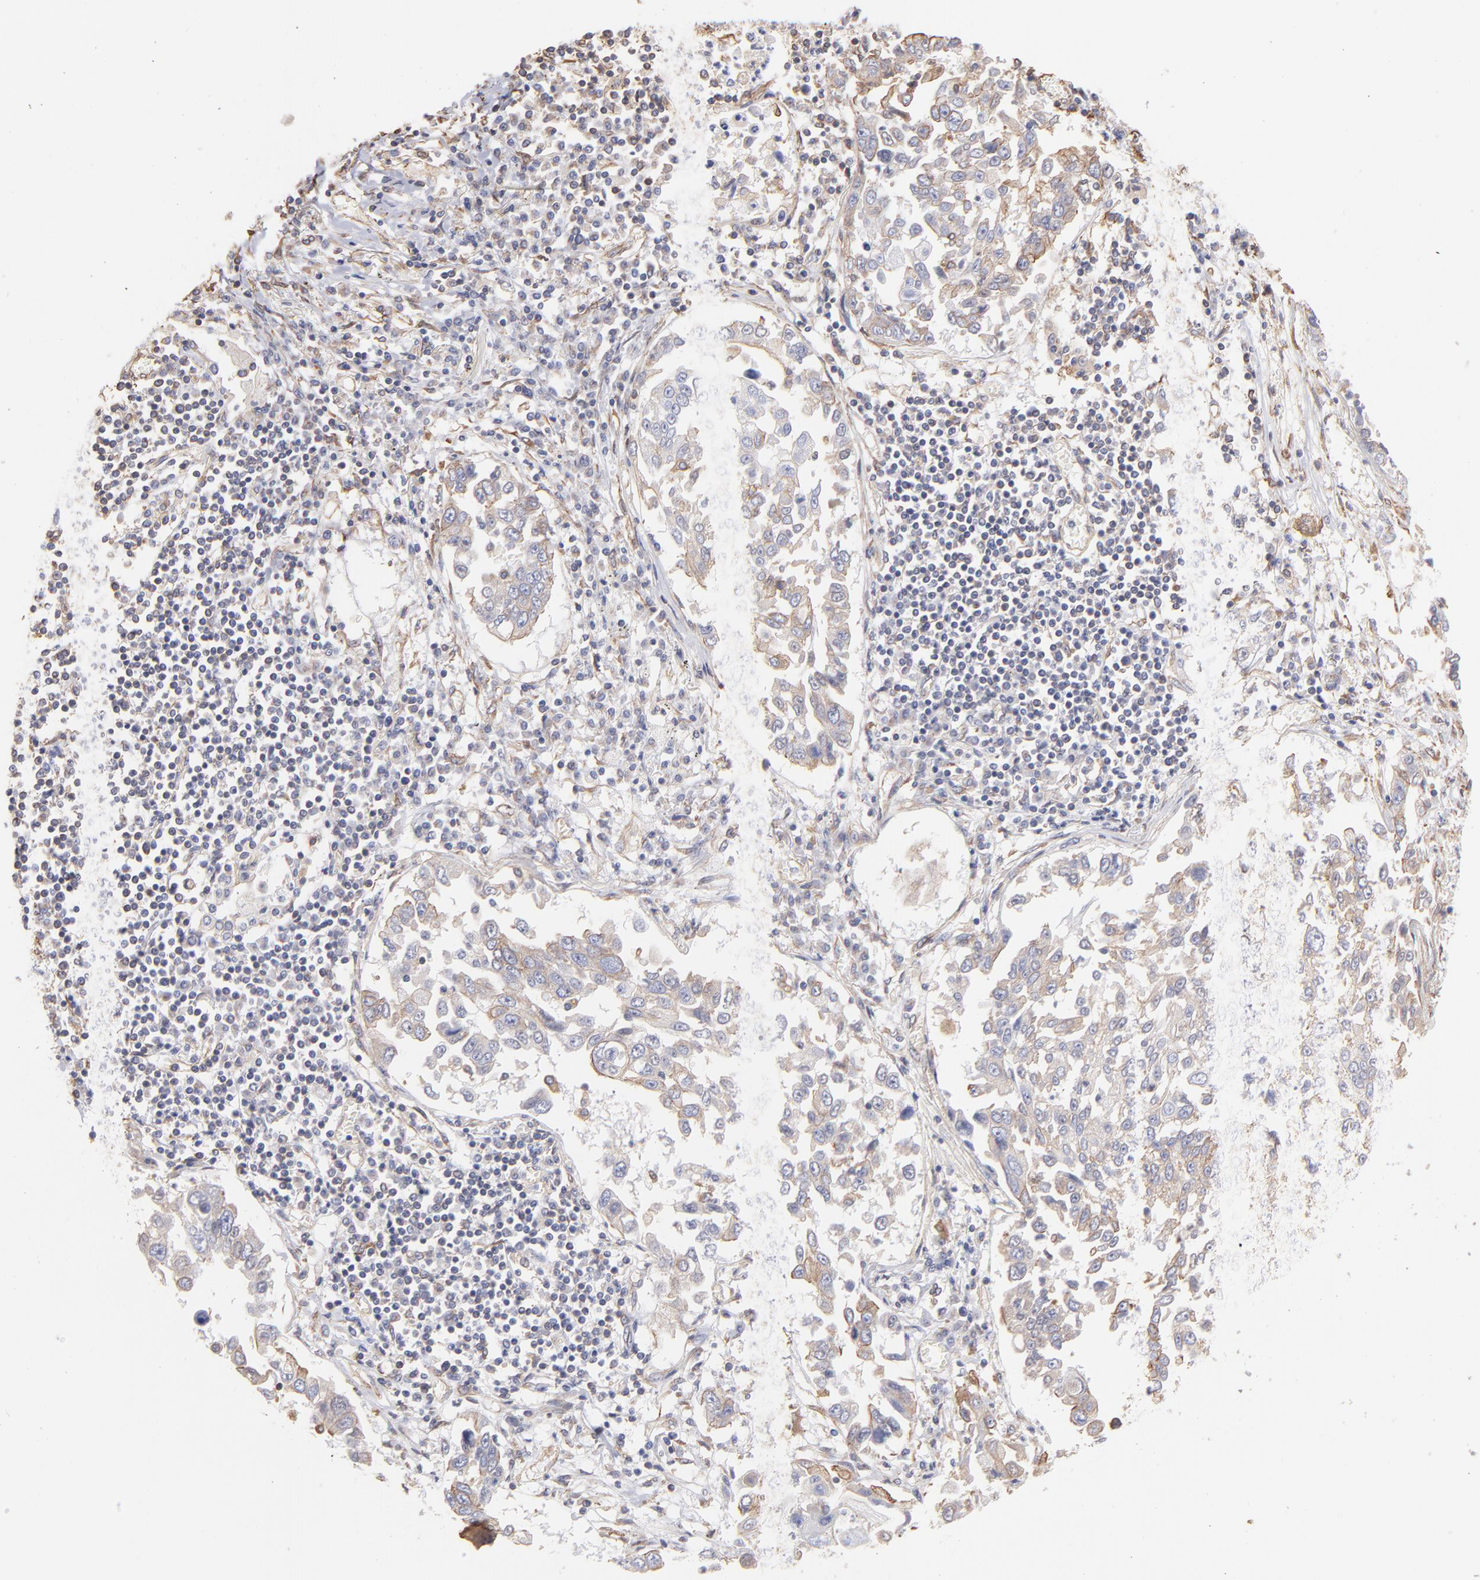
{"staining": {"intensity": "moderate", "quantity": ">75%", "location": "cytoplasmic/membranous"}, "tissue": "lung cancer", "cell_type": "Tumor cells", "image_type": "cancer", "snomed": [{"axis": "morphology", "description": "Squamous cell carcinoma, NOS"}, {"axis": "topography", "description": "Lung"}], "caption": "Immunohistochemical staining of squamous cell carcinoma (lung) demonstrates moderate cytoplasmic/membranous protein expression in approximately >75% of tumor cells.", "gene": "PLEC", "patient": {"sex": "male", "age": 71}}